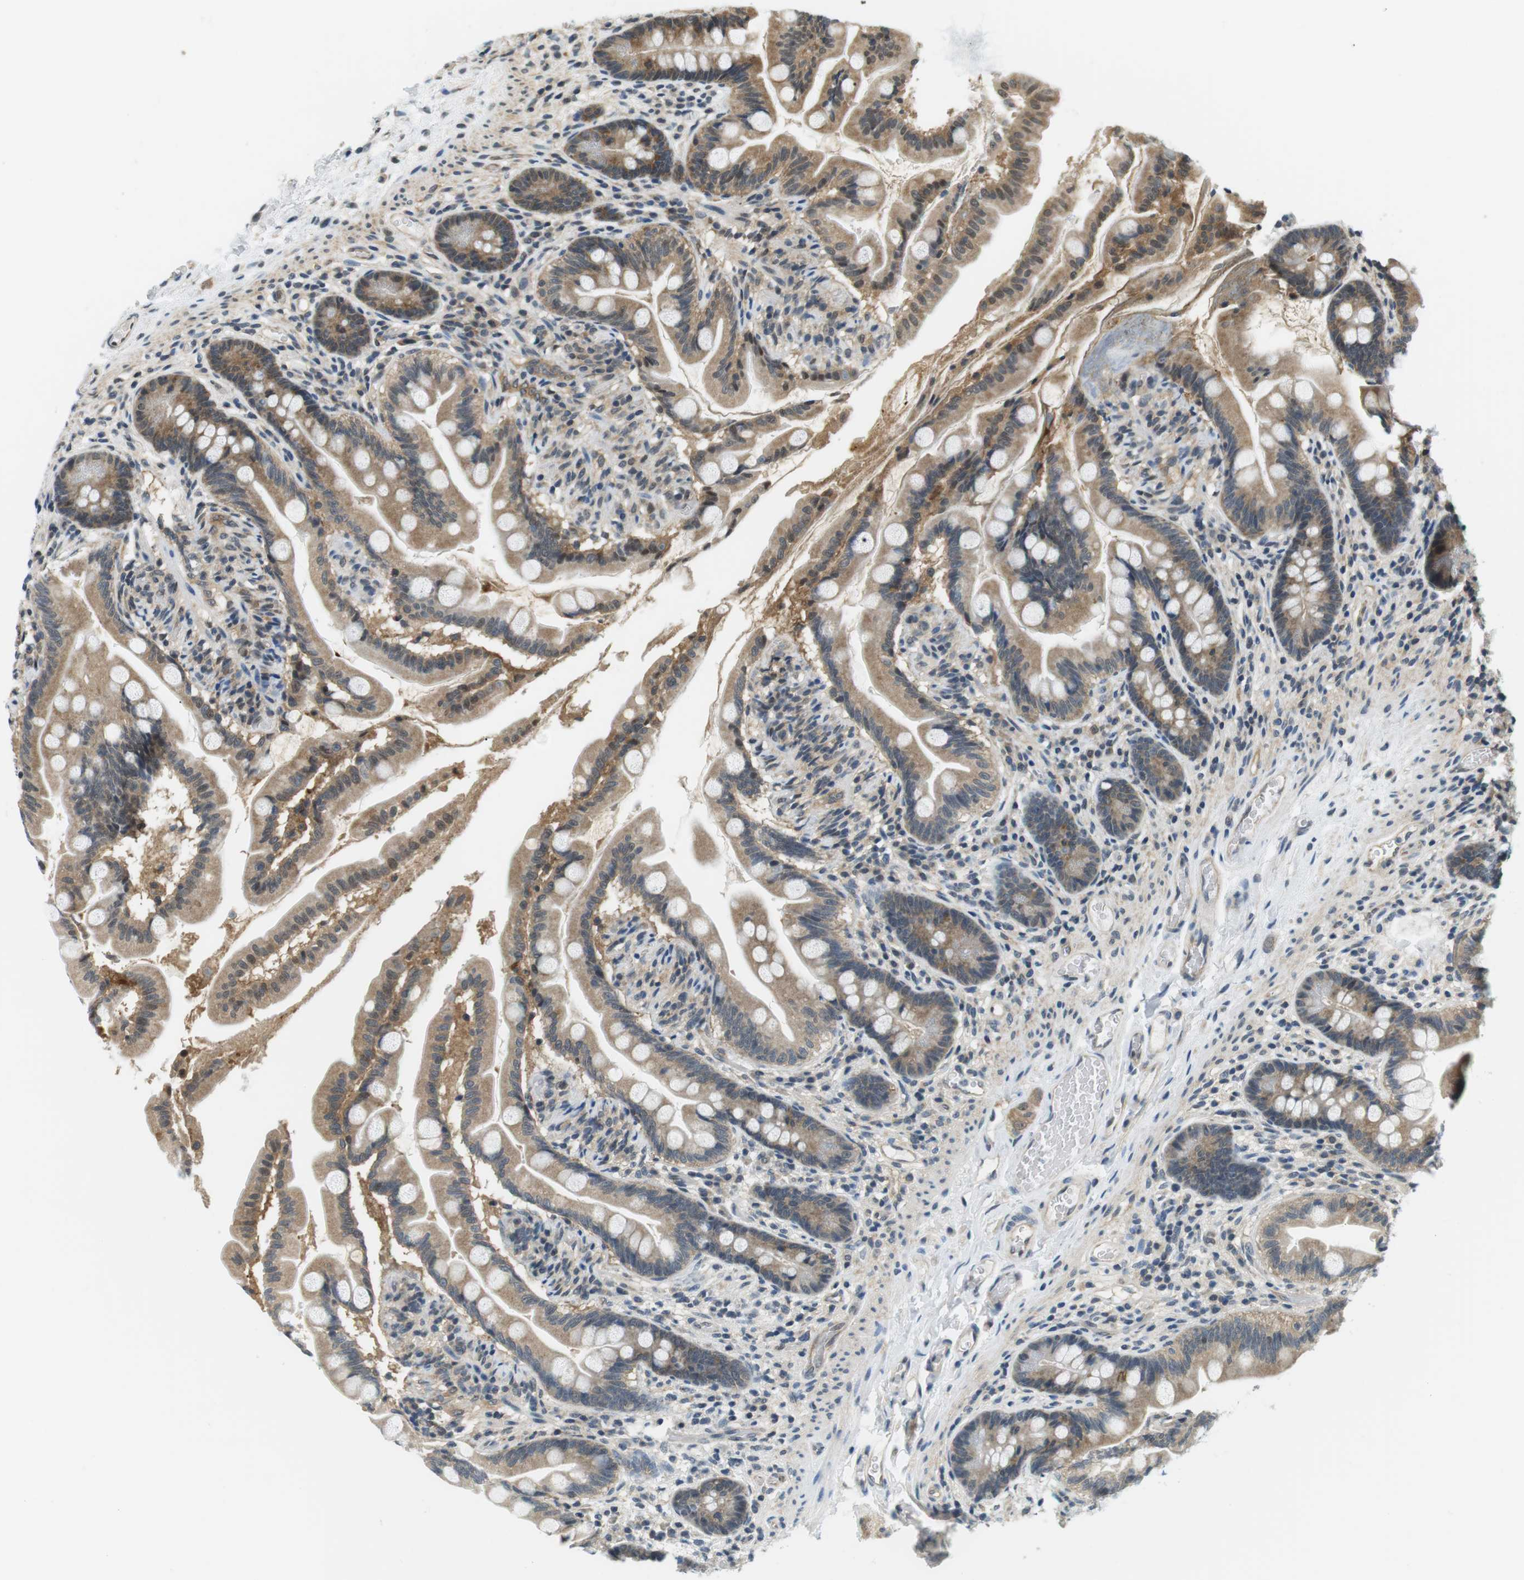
{"staining": {"intensity": "moderate", "quantity": "25%-75%", "location": "cytoplasmic/membranous"}, "tissue": "small intestine", "cell_type": "Glandular cells", "image_type": "normal", "snomed": [{"axis": "morphology", "description": "Normal tissue, NOS"}, {"axis": "topography", "description": "Small intestine"}], "caption": "A high-resolution micrograph shows immunohistochemistry (IHC) staining of unremarkable small intestine, which demonstrates moderate cytoplasmic/membranous staining in about 25%-75% of glandular cells. (IHC, brightfield microscopy, high magnification).", "gene": "CSNK2B", "patient": {"sex": "female", "age": 56}}